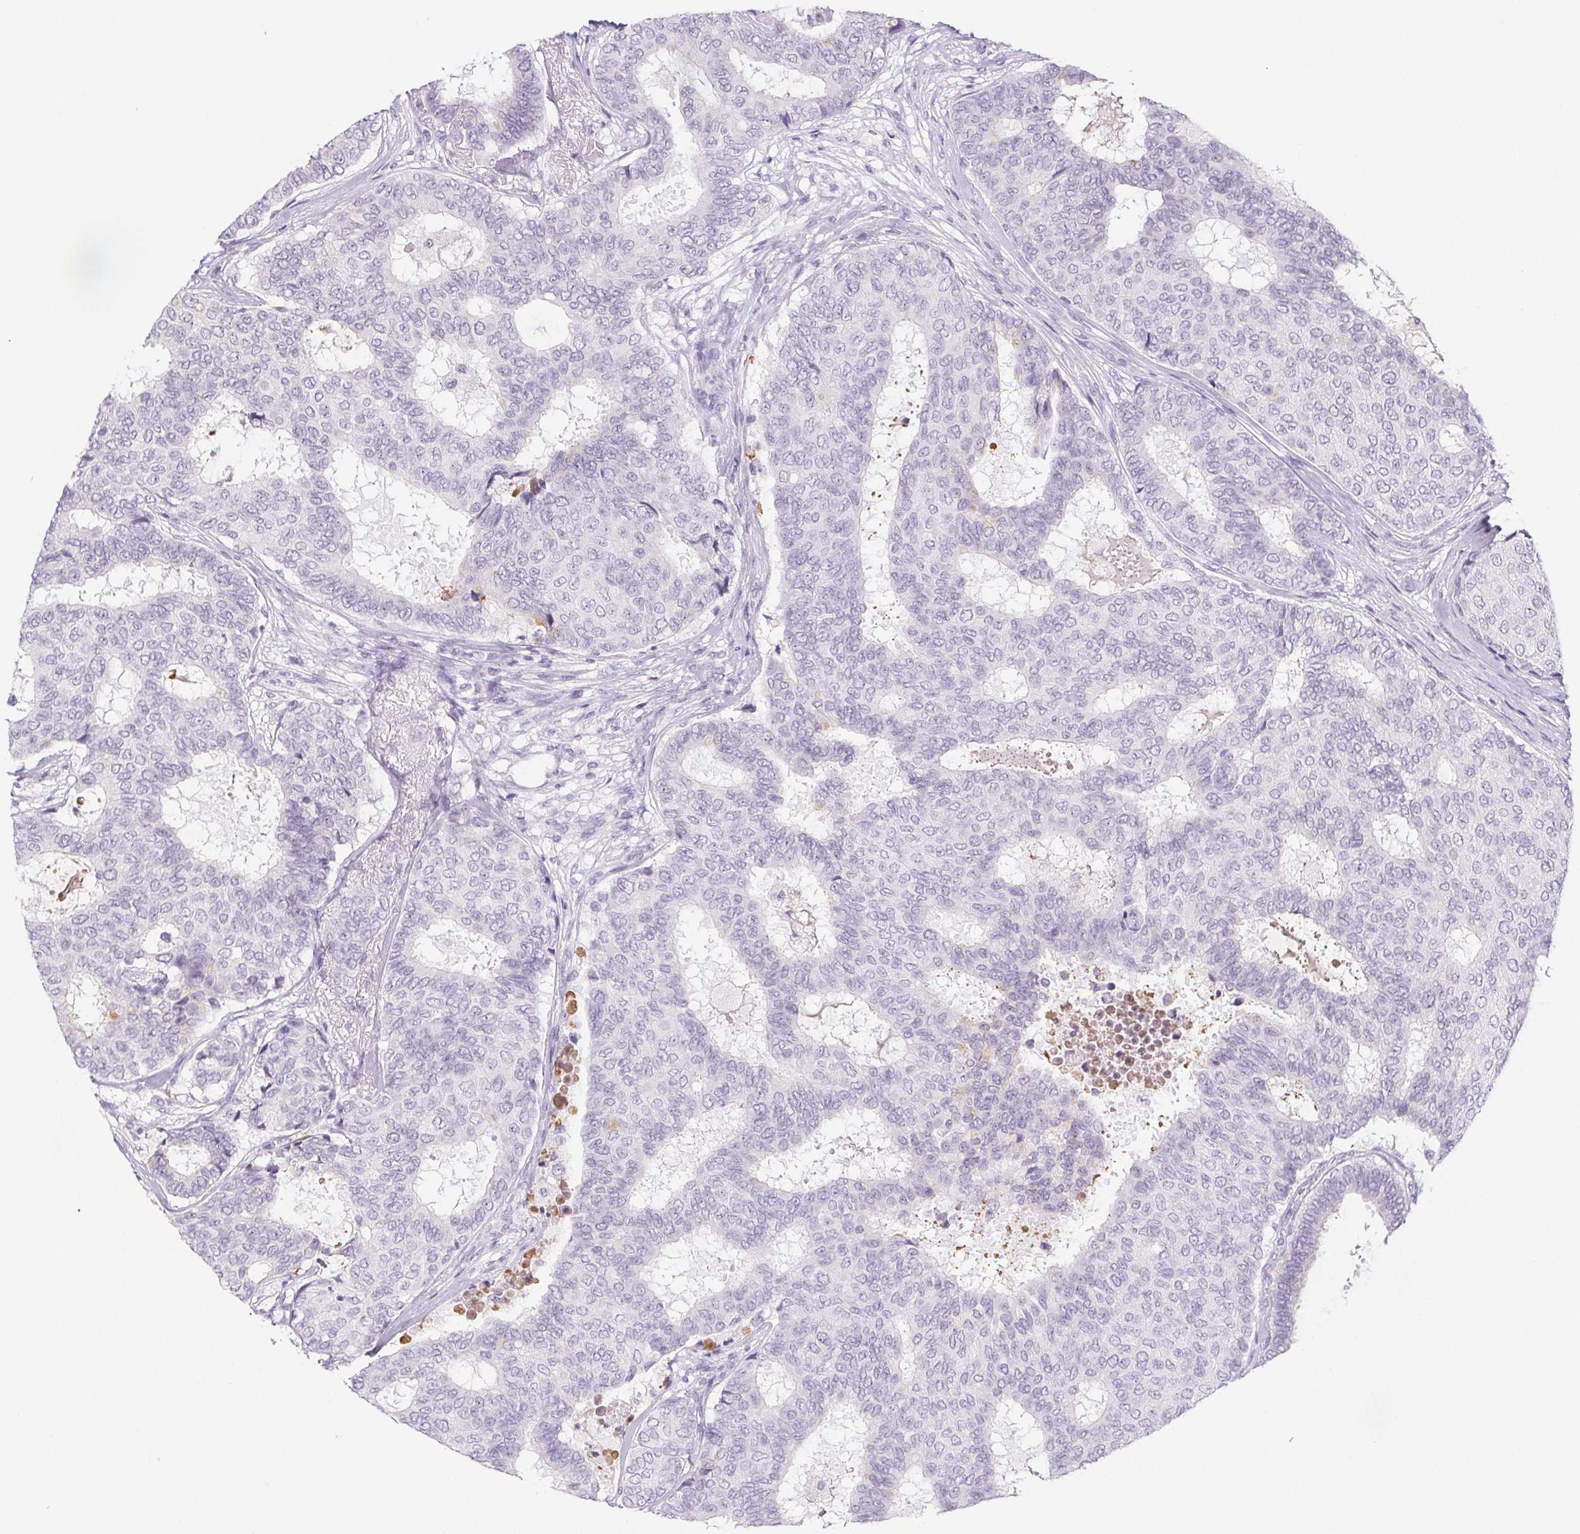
{"staining": {"intensity": "negative", "quantity": "none", "location": "none"}, "tissue": "breast cancer", "cell_type": "Tumor cells", "image_type": "cancer", "snomed": [{"axis": "morphology", "description": "Duct carcinoma"}, {"axis": "topography", "description": "Breast"}], "caption": "High magnification brightfield microscopy of breast infiltrating ductal carcinoma stained with DAB (brown) and counterstained with hematoxylin (blue): tumor cells show no significant positivity.", "gene": "ST8SIA3", "patient": {"sex": "female", "age": 75}}